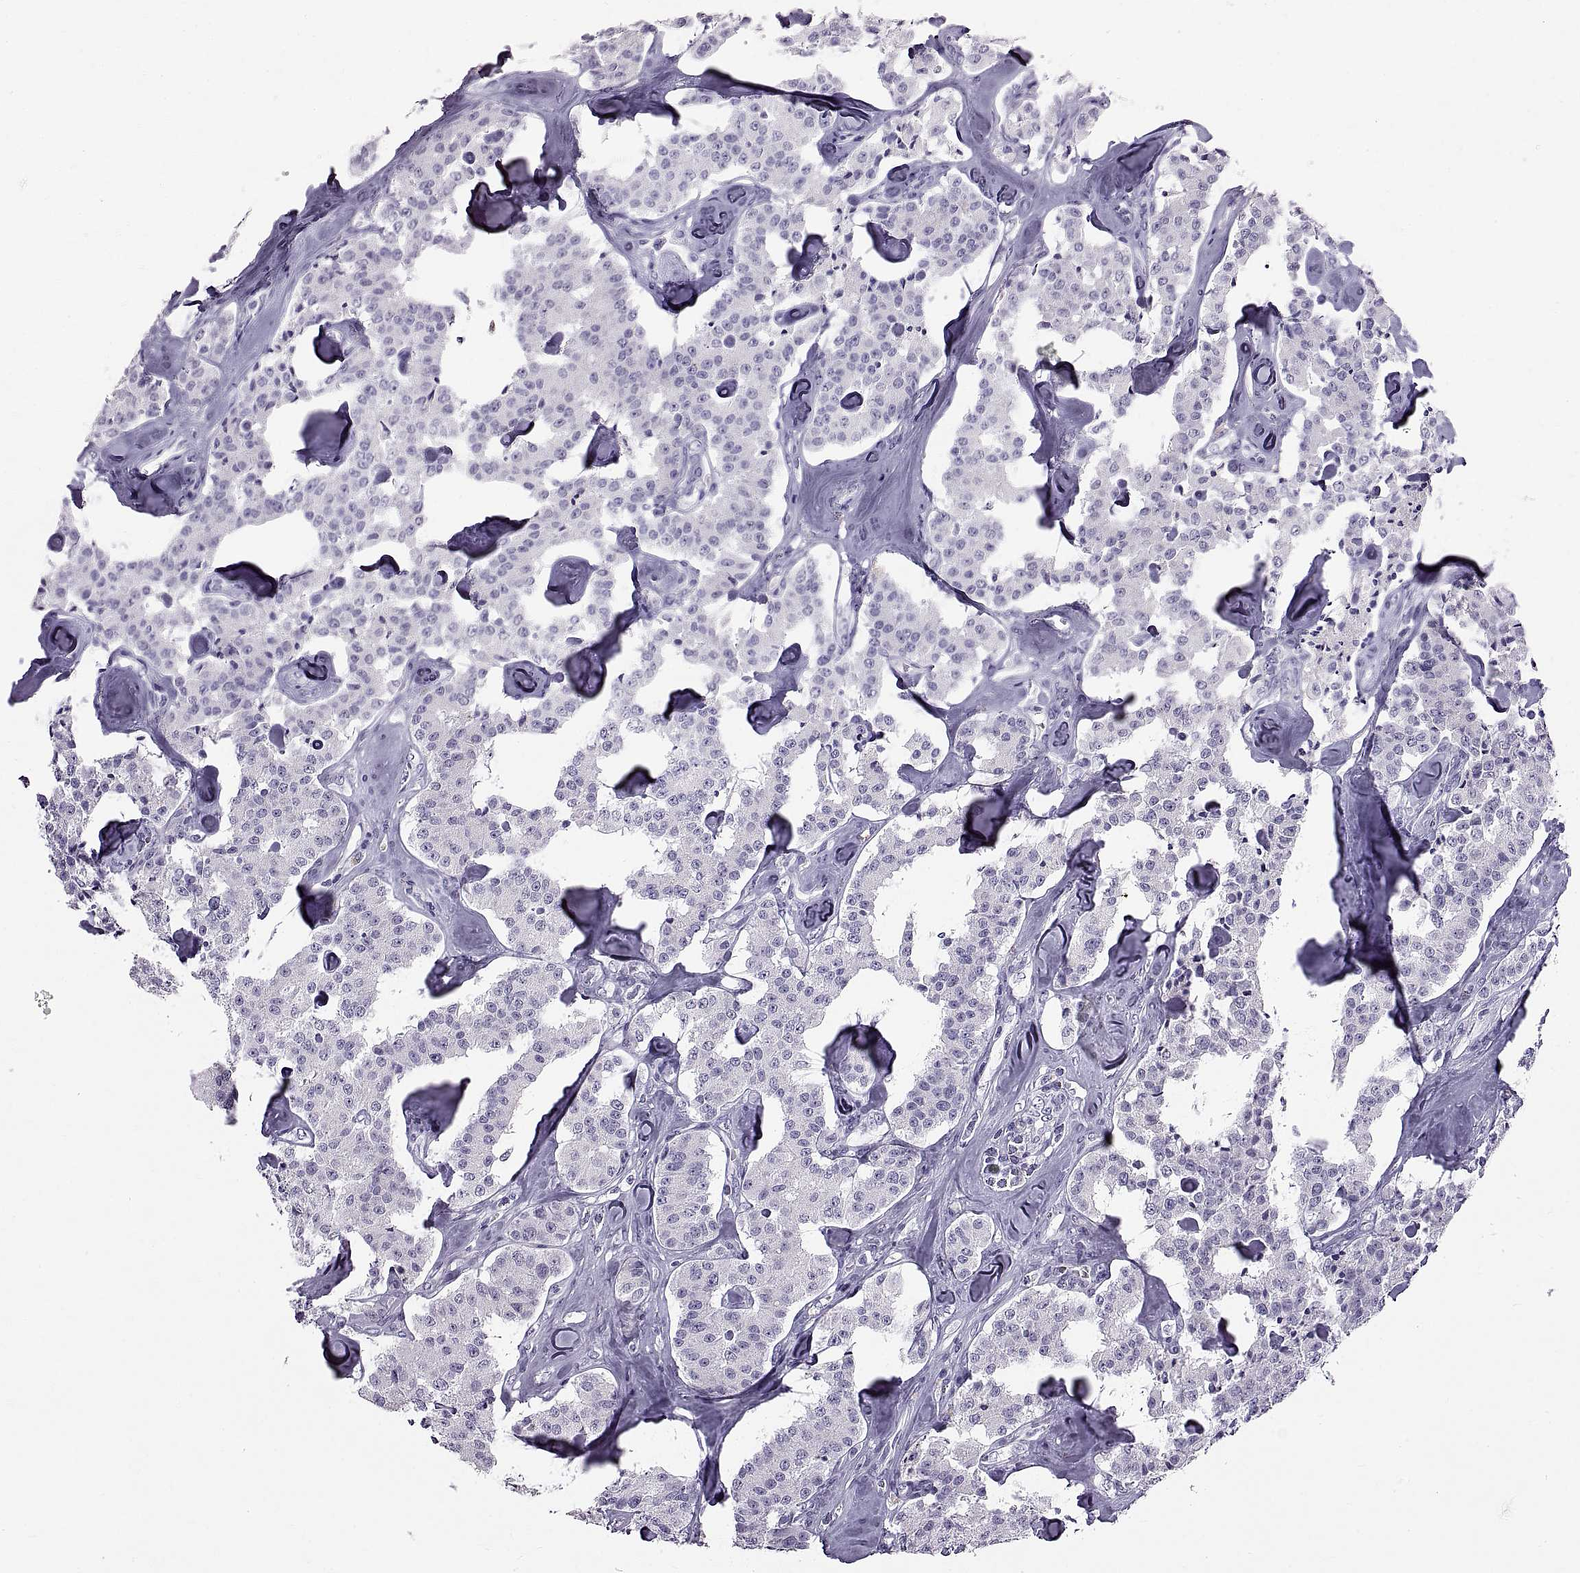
{"staining": {"intensity": "negative", "quantity": "none", "location": "none"}, "tissue": "carcinoid", "cell_type": "Tumor cells", "image_type": "cancer", "snomed": [{"axis": "morphology", "description": "Carcinoid, malignant, NOS"}, {"axis": "topography", "description": "Pancreas"}], "caption": "Immunohistochemistry (IHC) of human carcinoid (malignant) reveals no positivity in tumor cells.", "gene": "WFDC8", "patient": {"sex": "male", "age": 41}}